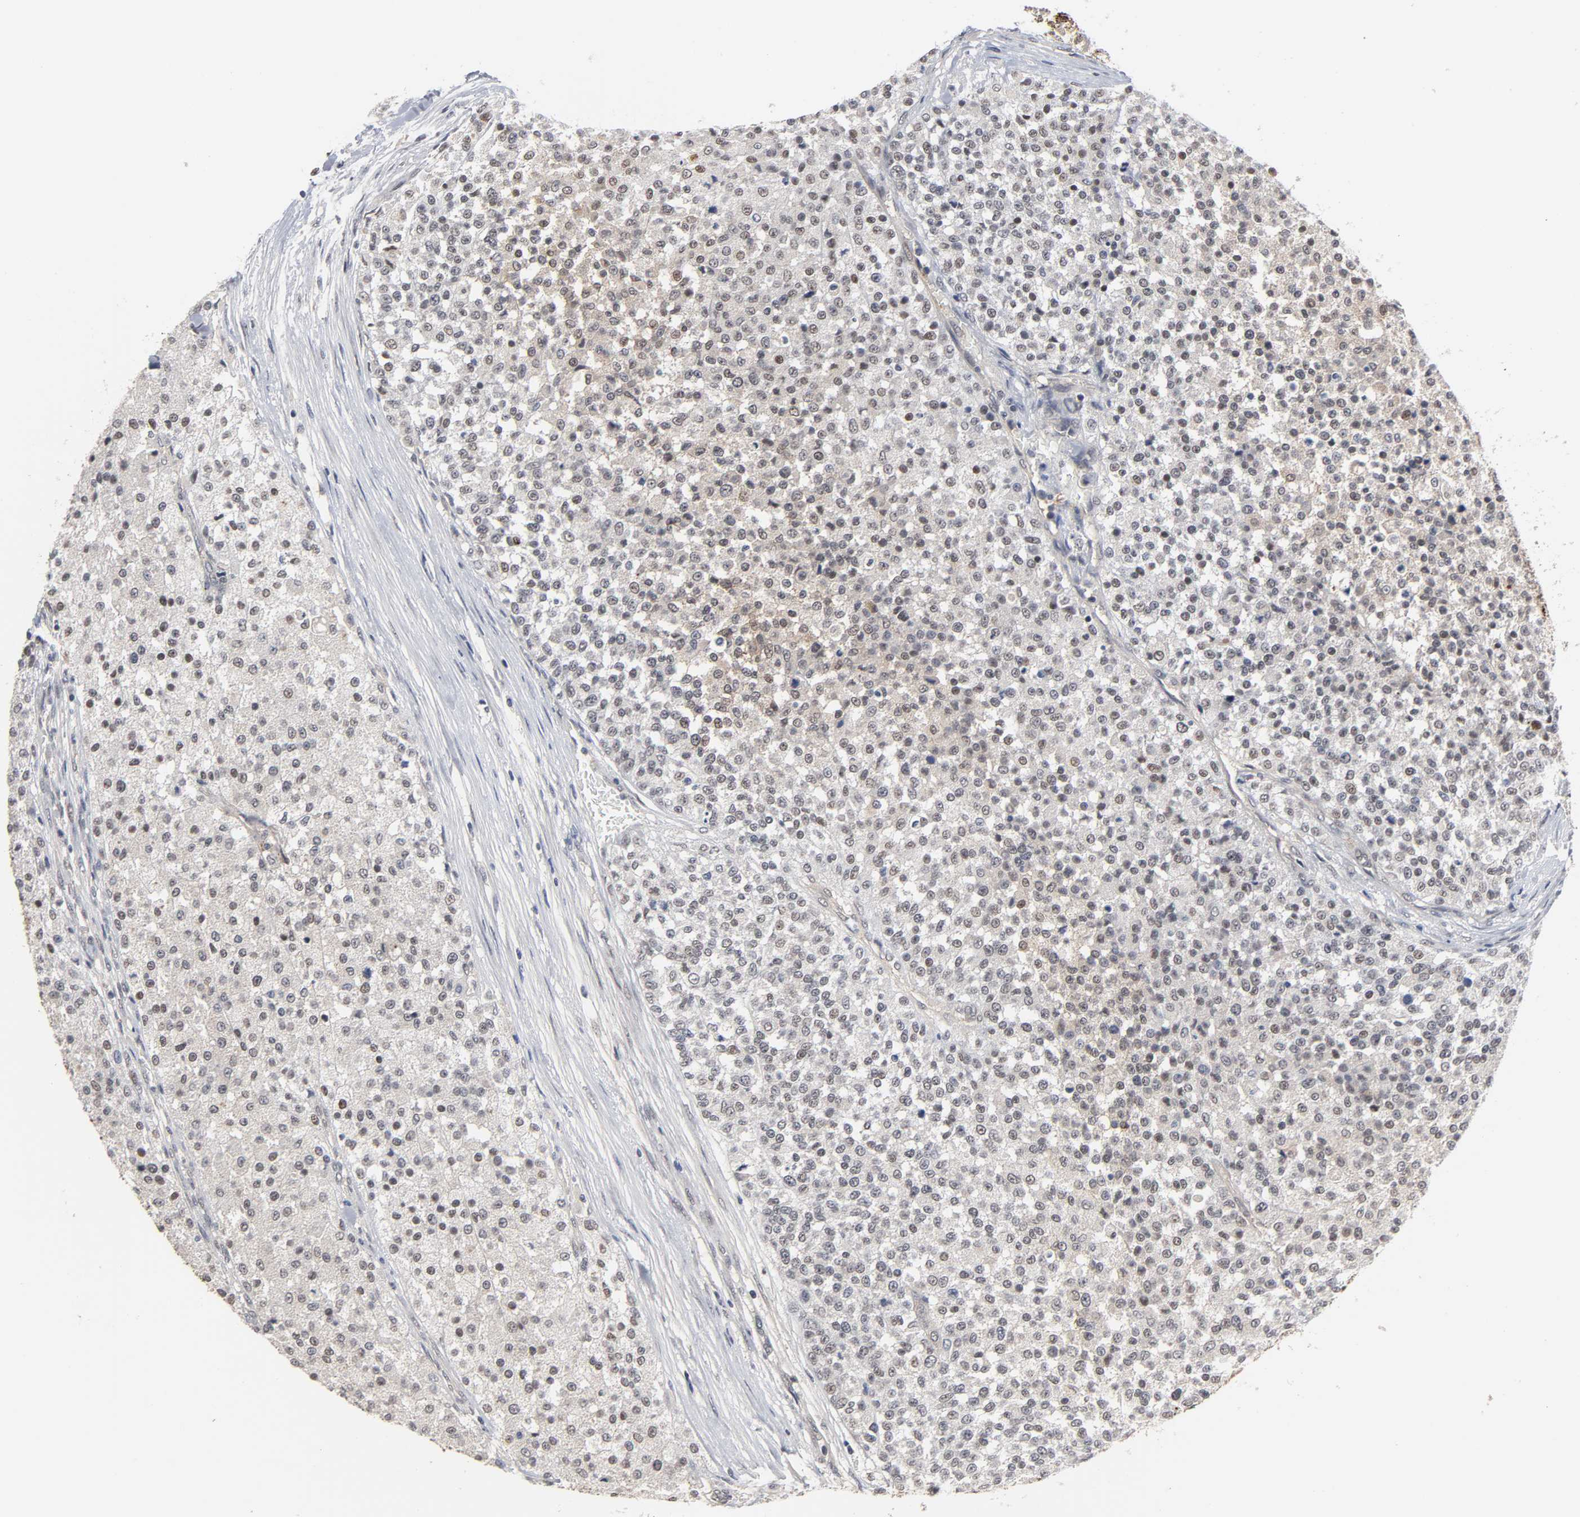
{"staining": {"intensity": "moderate", "quantity": "25%-75%", "location": "cytoplasmic/membranous,nuclear"}, "tissue": "testis cancer", "cell_type": "Tumor cells", "image_type": "cancer", "snomed": [{"axis": "morphology", "description": "Seminoma, NOS"}, {"axis": "topography", "description": "Testis"}], "caption": "This histopathology image exhibits IHC staining of testis seminoma, with medium moderate cytoplasmic/membranous and nuclear positivity in approximately 25%-75% of tumor cells.", "gene": "HTR1E", "patient": {"sex": "male", "age": 59}}